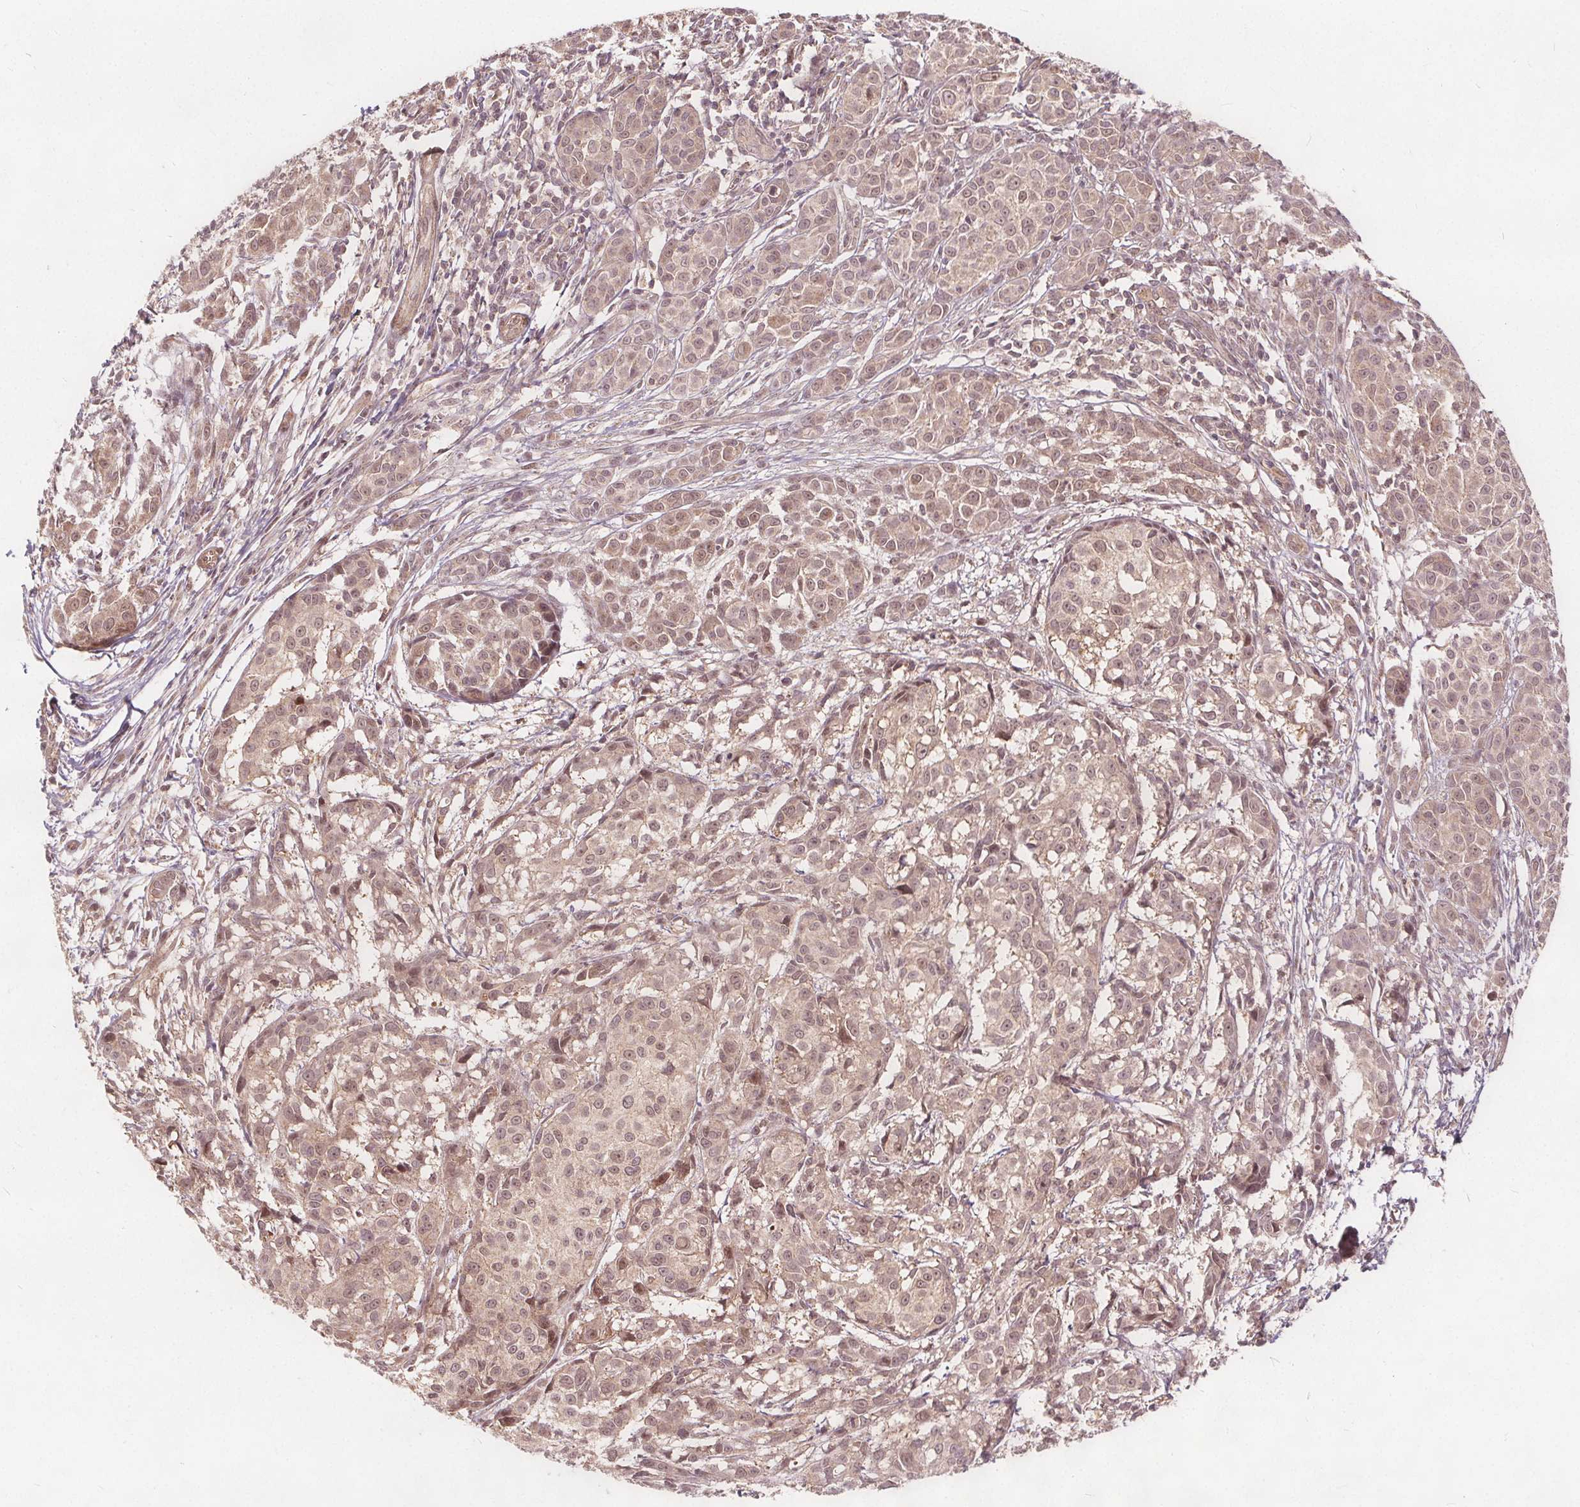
{"staining": {"intensity": "weak", "quantity": "25%-75%", "location": "cytoplasmic/membranous,nuclear"}, "tissue": "melanoma", "cell_type": "Tumor cells", "image_type": "cancer", "snomed": [{"axis": "morphology", "description": "Malignant melanoma, NOS"}, {"axis": "topography", "description": "Skin"}], "caption": "Immunohistochemical staining of human malignant melanoma shows weak cytoplasmic/membranous and nuclear protein expression in about 25%-75% of tumor cells.", "gene": "PPP1CB", "patient": {"sex": "male", "age": 48}}